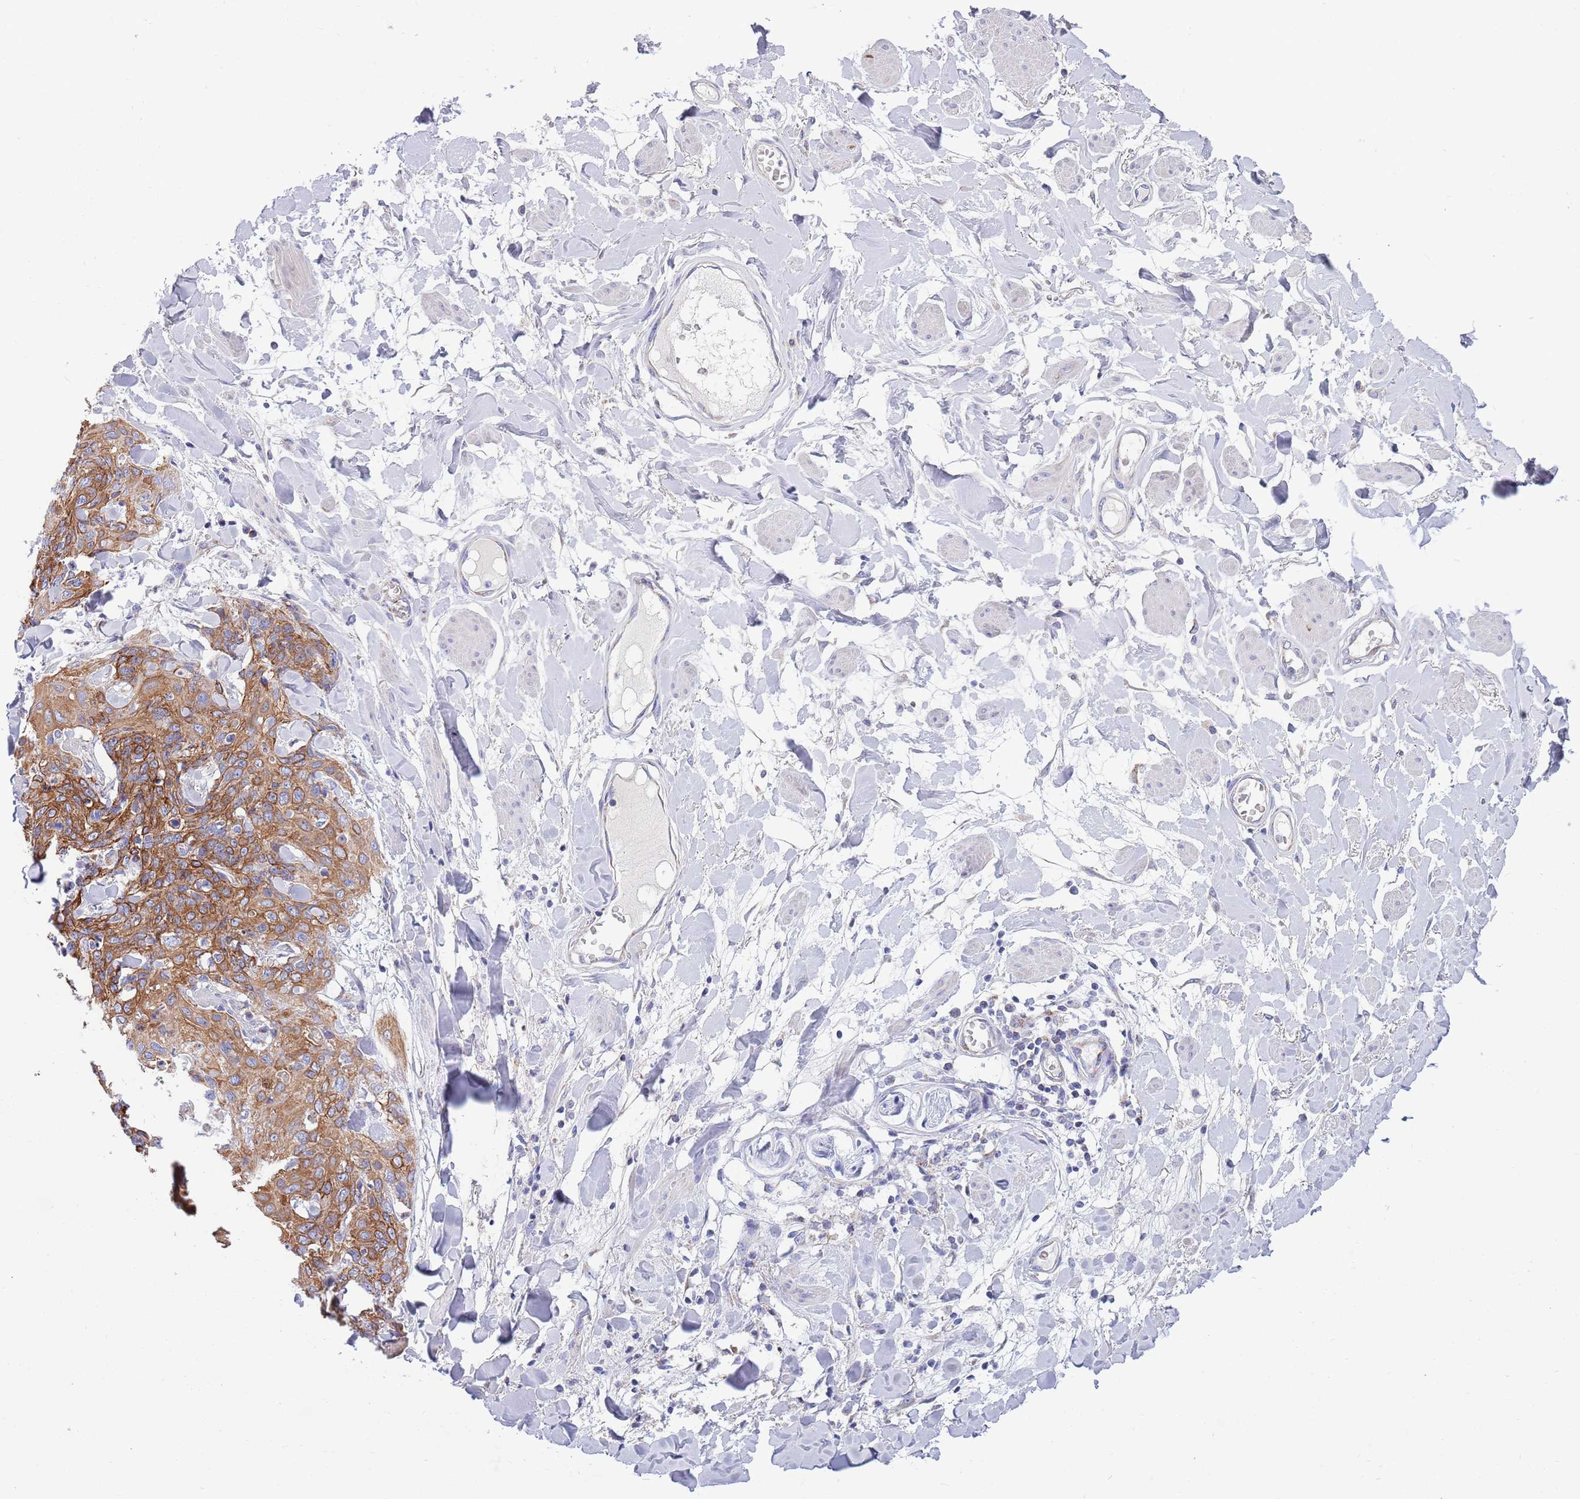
{"staining": {"intensity": "moderate", "quantity": ">75%", "location": "cytoplasmic/membranous"}, "tissue": "skin cancer", "cell_type": "Tumor cells", "image_type": "cancer", "snomed": [{"axis": "morphology", "description": "Squamous cell carcinoma, NOS"}, {"axis": "topography", "description": "Skin"}, {"axis": "topography", "description": "Vulva"}], "caption": "High-power microscopy captured an immunohistochemistry histopathology image of squamous cell carcinoma (skin), revealing moderate cytoplasmic/membranous expression in about >75% of tumor cells. The staining was performed using DAB (3,3'-diaminobenzidine) to visualize the protein expression in brown, while the nuclei were stained in blue with hematoxylin (Magnification: 20x).", "gene": "EMC8", "patient": {"sex": "female", "age": 85}}